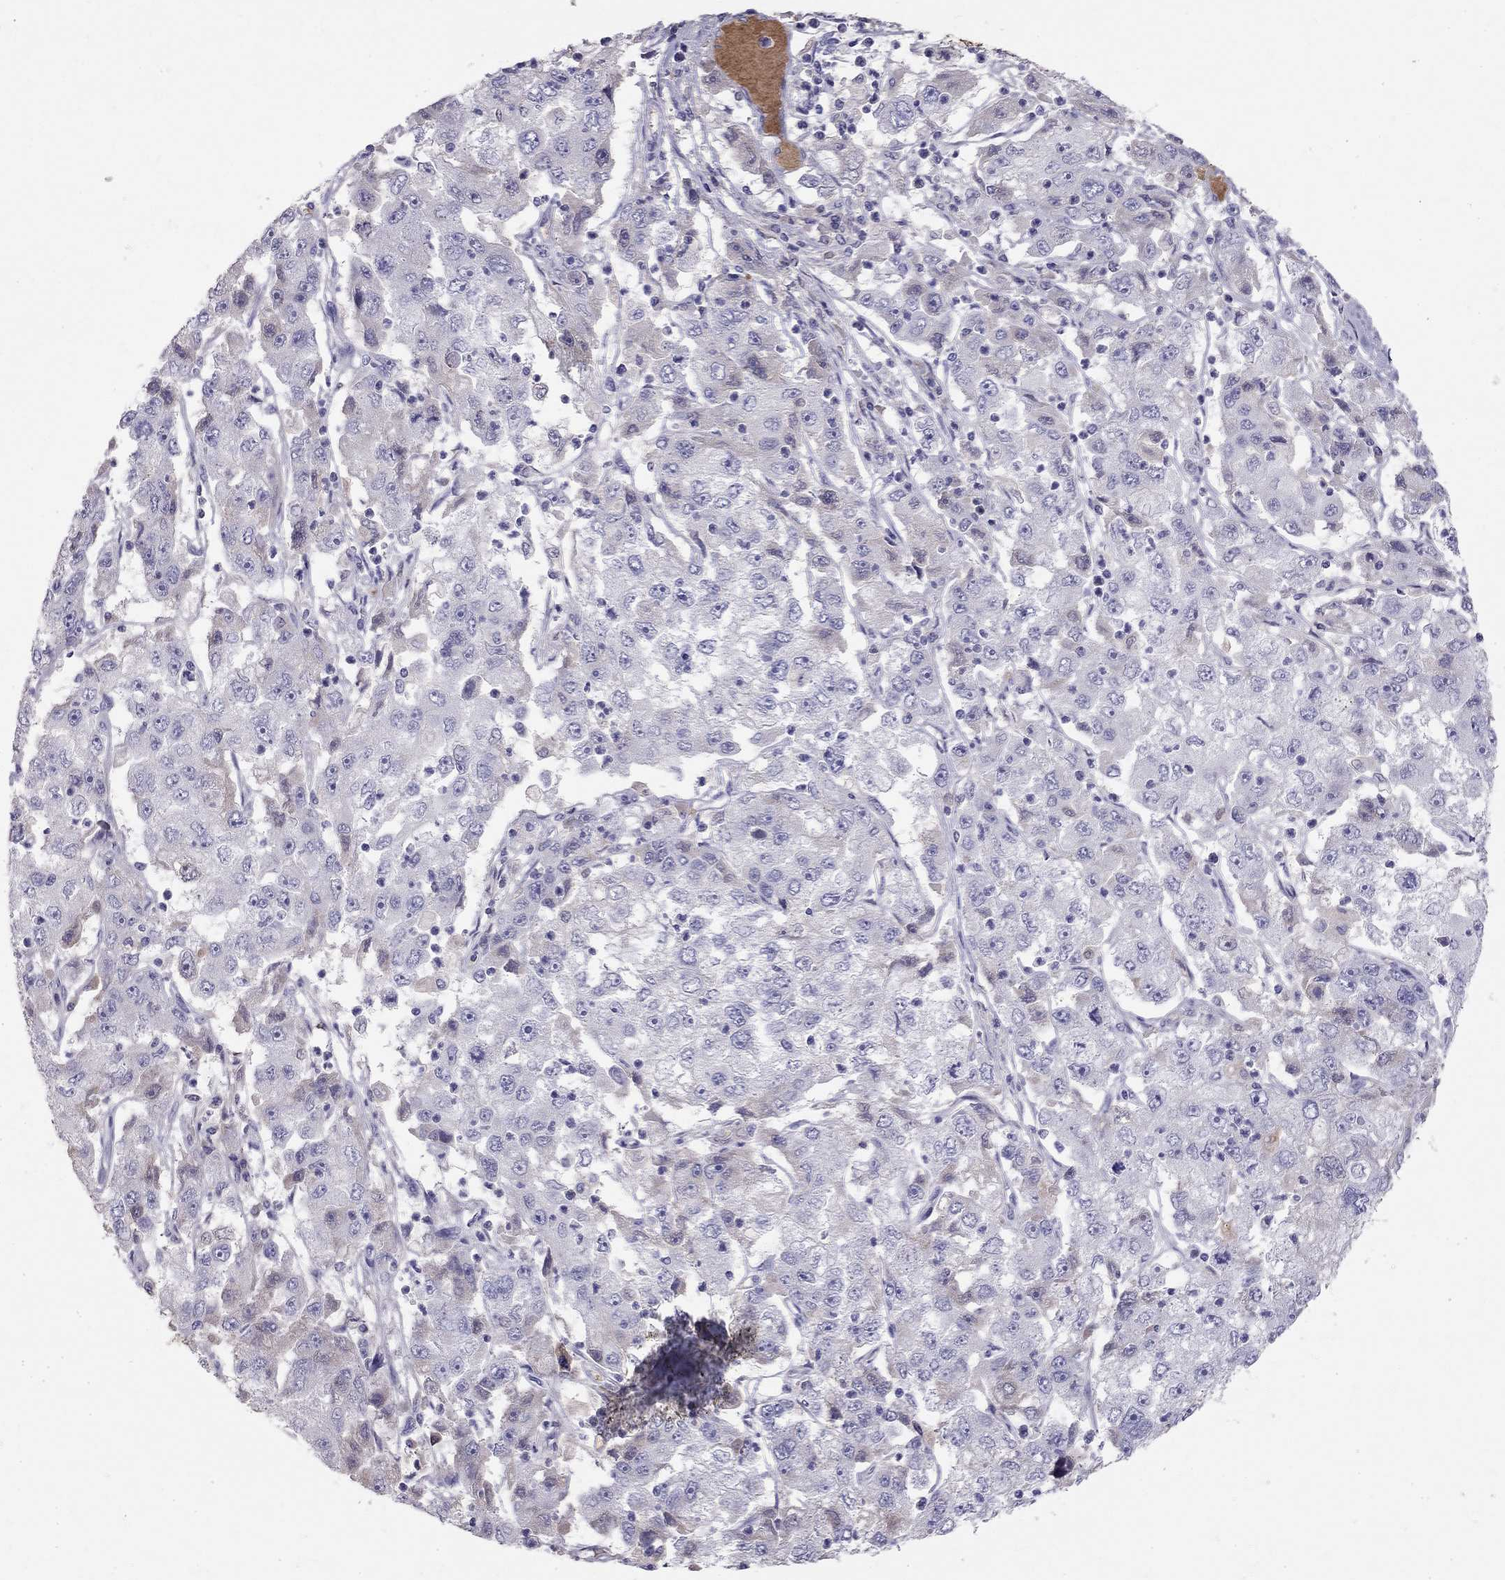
{"staining": {"intensity": "negative", "quantity": "none", "location": "none"}, "tissue": "cervical cancer", "cell_type": "Tumor cells", "image_type": "cancer", "snomed": [{"axis": "morphology", "description": "Squamous cell carcinoma, NOS"}, {"axis": "topography", "description": "Cervix"}], "caption": "High magnification brightfield microscopy of cervical cancer (squamous cell carcinoma) stained with DAB (brown) and counterstained with hematoxylin (blue): tumor cells show no significant positivity.", "gene": "RHD", "patient": {"sex": "female", "age": 36}}